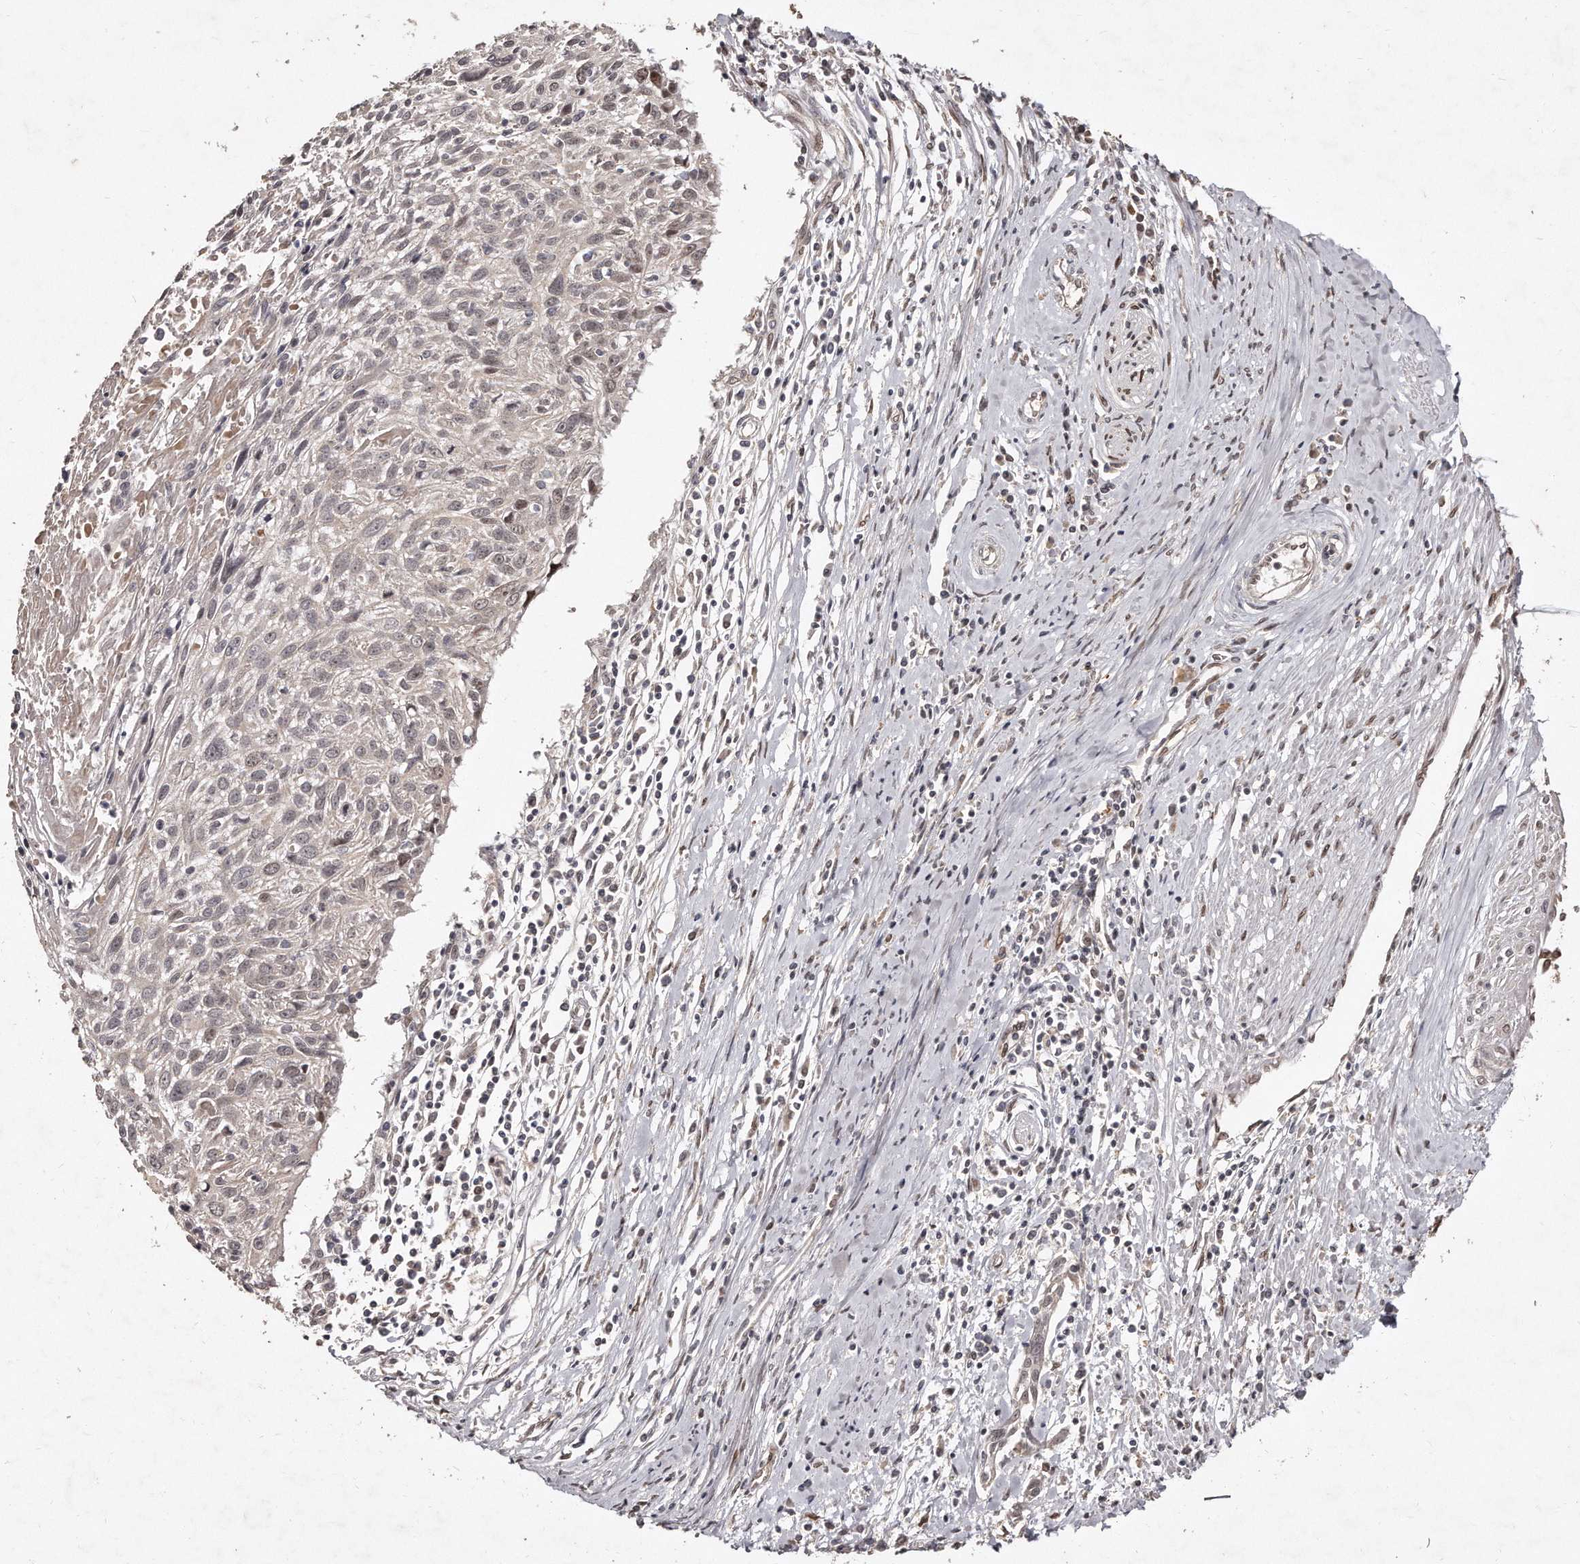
{"staining": {"intensity": "negative", "quantity": "none", "location": "none"}, "tissue": "cervical cancer", "cell_type": "Tumor cells", "image_type": "cancer", "snomed": [{"axis": "morphology", "description": "Squamous cell carcinoma, NOS"}, {"axis": "topography", "description": "Cervix"}], "caption": "Tumor cells show no significant expression in cervical squamous cell carcinoma.", "gene": "HASPIN", "patient": {"sex": "female", "age": 51}}